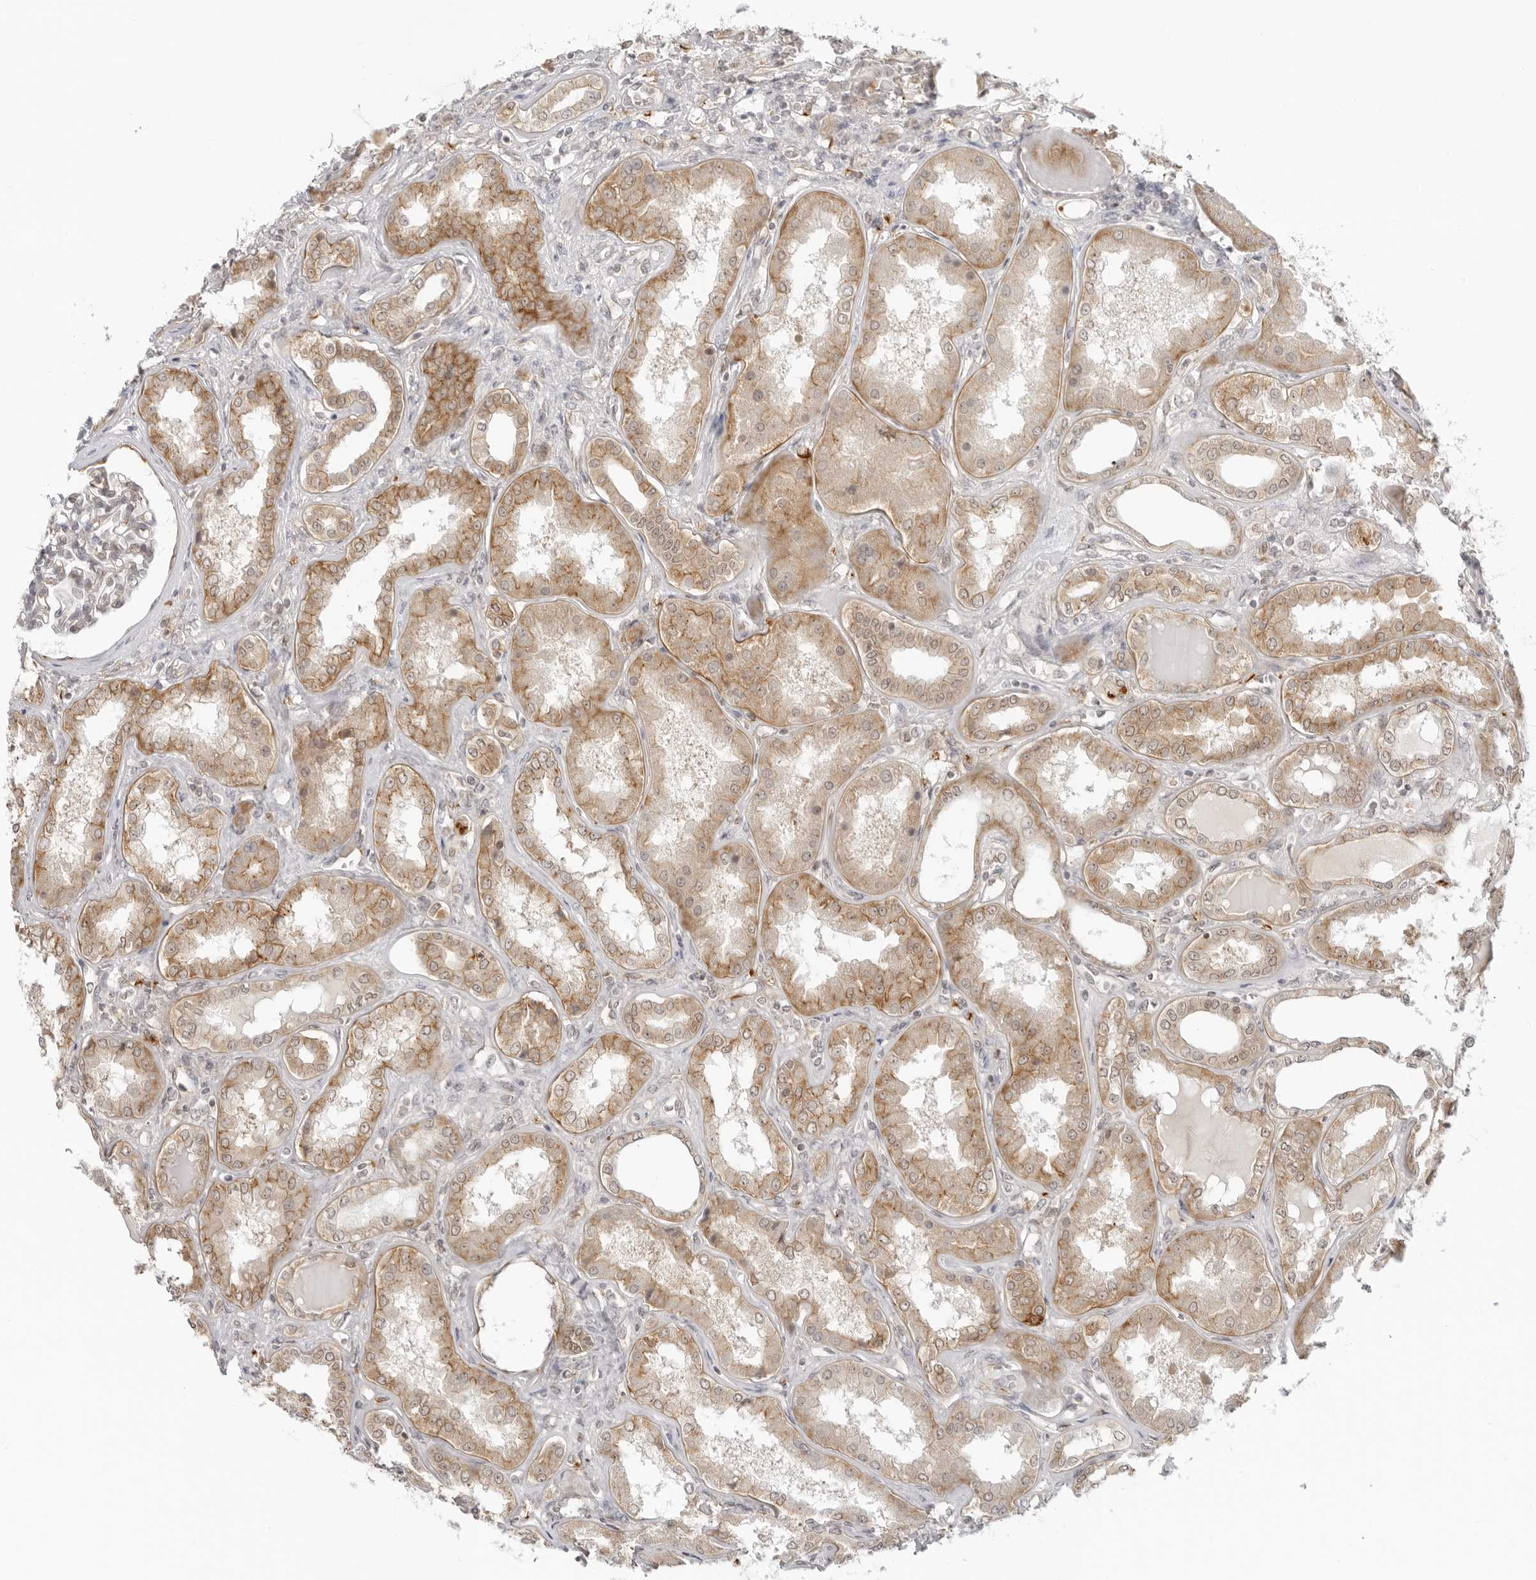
{"staining": {"intensity": "weak", "quantity": "<25%", "location": "cytoplasmic/membranous"}, "tissue": "kidney", "cell_type": "Cells in glomeruli", "image_type": "normal", "snomed": [{"axis": "morphology", "description": "Normal tissue, NOS"}, {"axis": "topography", "description": "Kidney"}], "caption": "IHC of normal human kidney demonstrates no staining in cells in glomeruli.", "gene": "TRAPPC3", "patient": {"sex": "female", "age": 56}}